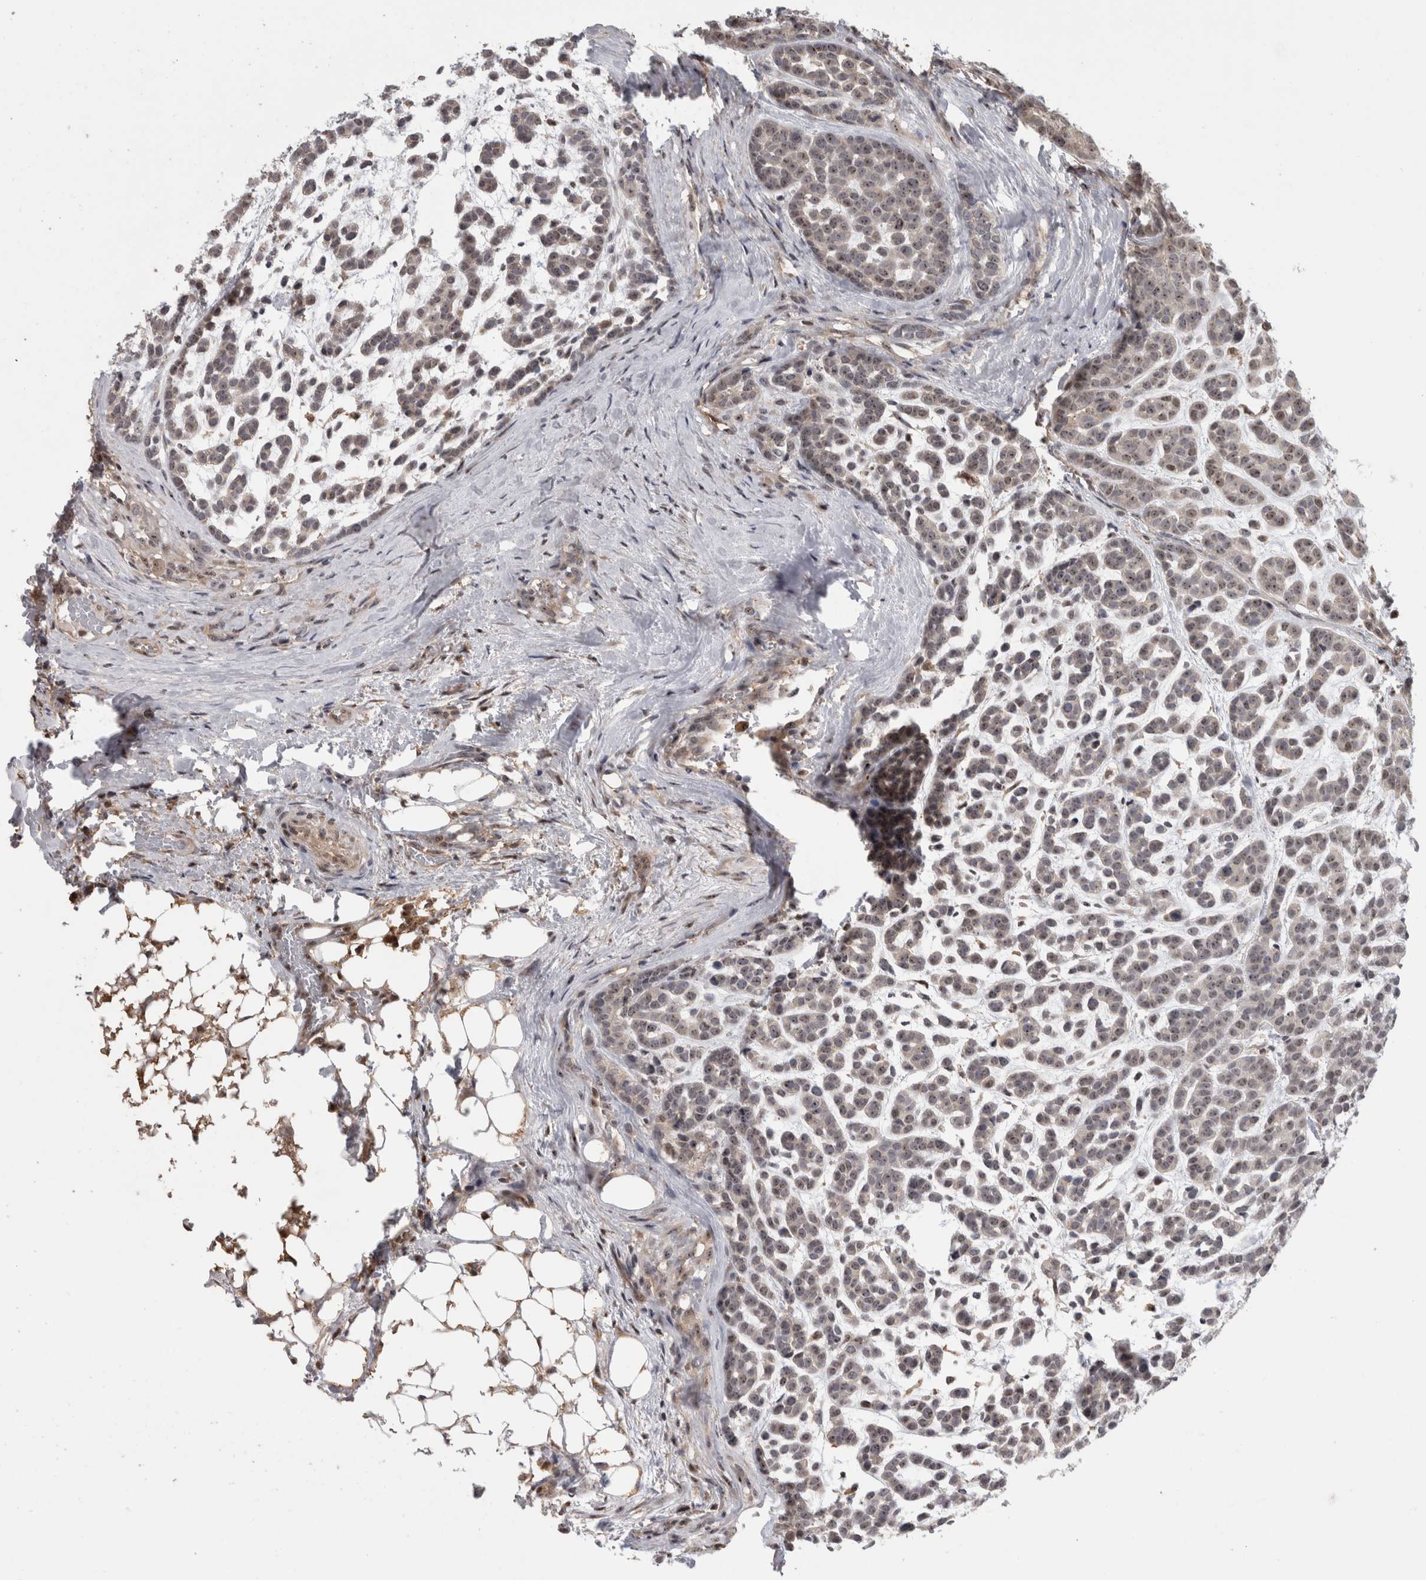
{"staining": {"intensity": "moderate", "quantity": "<25%", "location": "nuclear"}, "tissue": "head and neck cancer", "cell_type": "Tumor cells", "image_type": "cancer", "snomed": [{"axis": "morphology", "description": "Adenocarcinoma, NOS"}, {"axis": "morphology", "description": "Adenoma, NOS"}, {"axis": "topography", "description": "Head-Neck"}], "caption": "This image displays immunohistochemistry staining of human head and neck cancer (adenocarcinoma), with low moderate nuclear positivity in approximately <25% of tumor cells.", "gene": "TDRD7", "patient": {"sex": "female", "age": 55}}